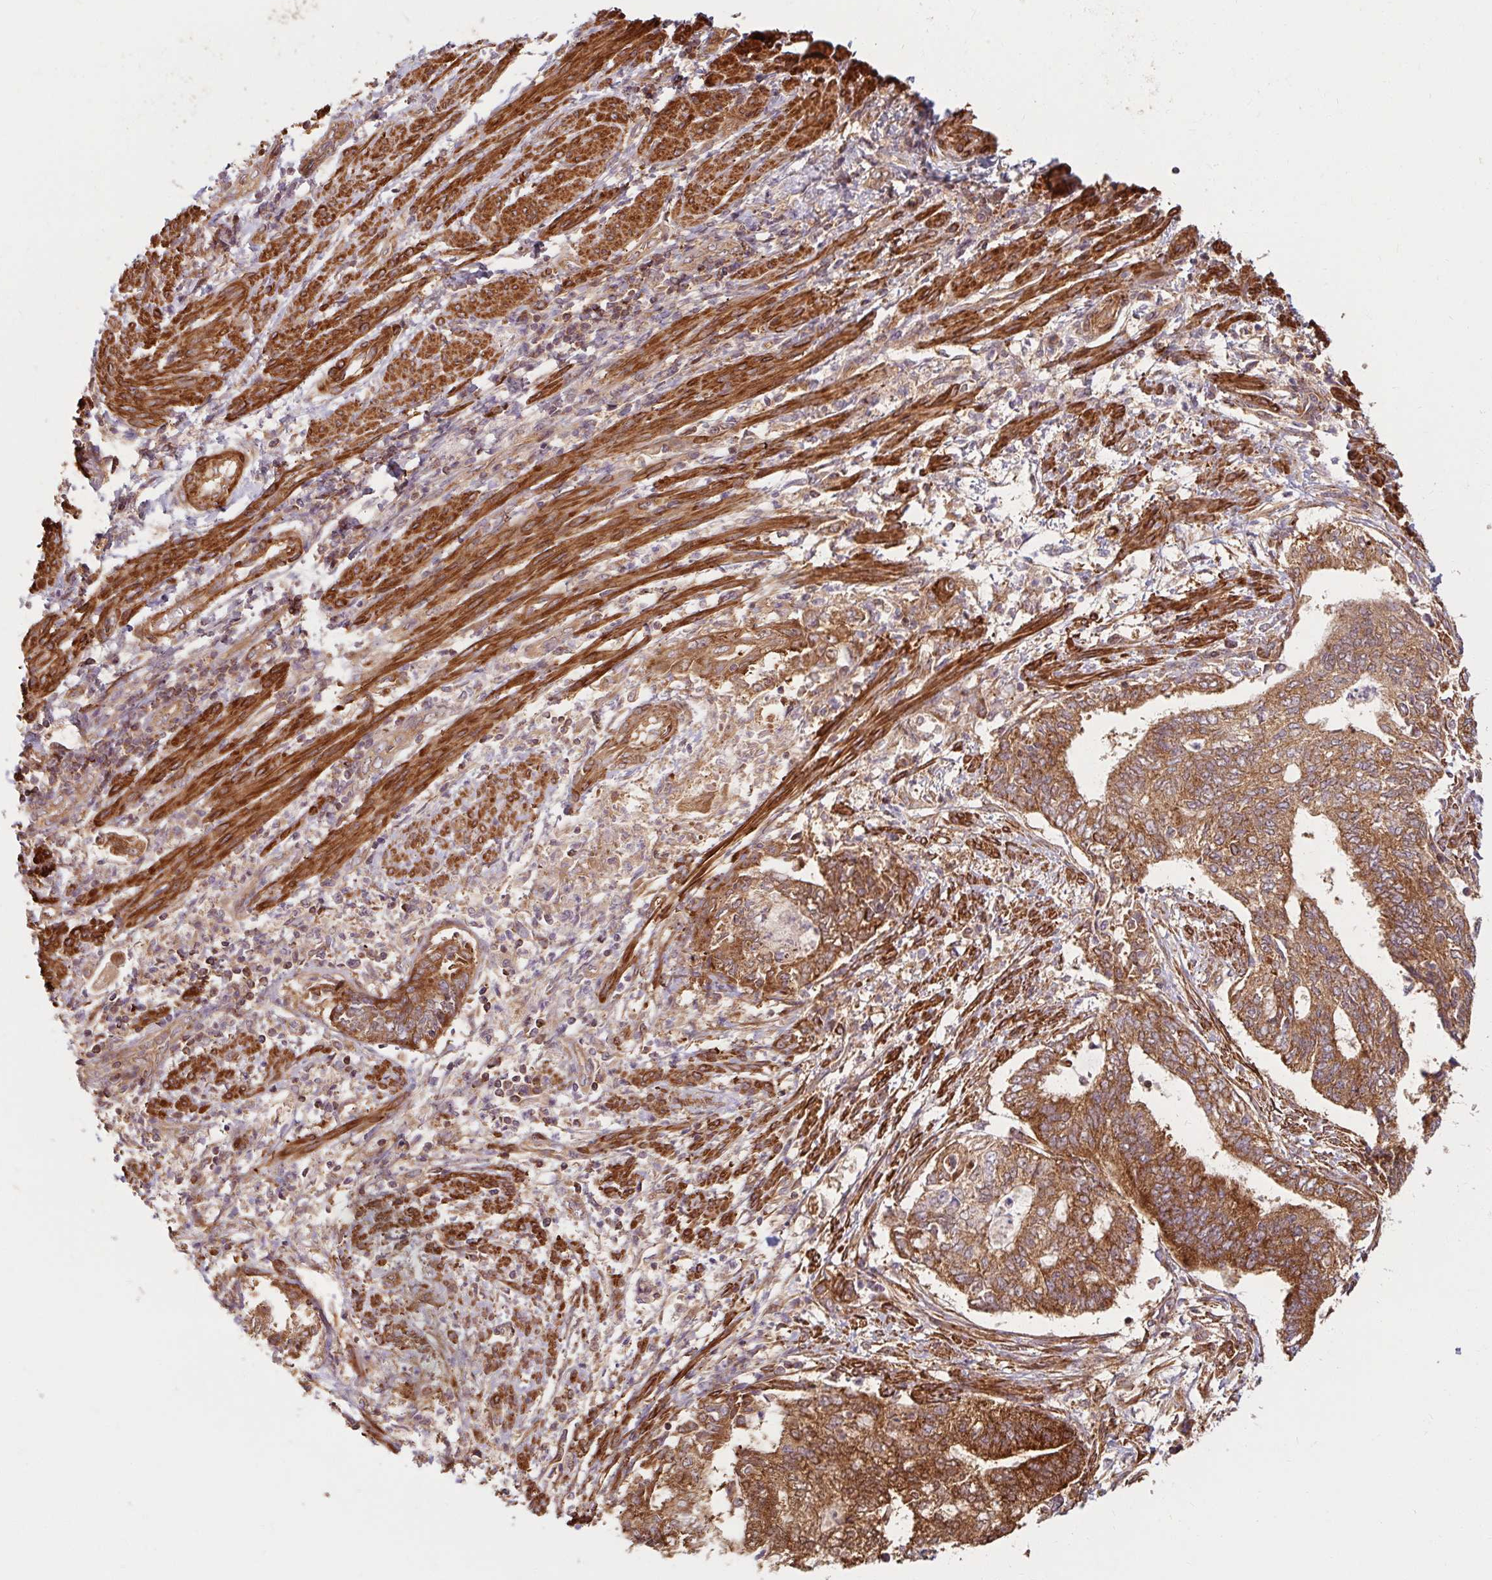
{"staining": {"intensity": "strong", "quantity": ">75%", "location": "cytoplasmic/membranous"}, "tissue": "endometrial cancer", "cell_type": "Tumor cells", "image_type": "cancer", "snomed": [{"axis": "morphology", "description": "Adenocarcinoma, NOS"}, {"axis": "topography", "description": "Endometrium"}], "caption": "High-power microscopy captured an immunohistochemistry histopathology image of endometrial adenocarcinoma, revealing strong cytoplasmic/membranous expression in approximately >75% of tumor cells. The protein is stained brown, and the nuclei are stained in blue (DAB IHC with brightfield microscopy, high magnification).", "gene": "BTF3", "patient": {"sex": "female", "age": 65}}